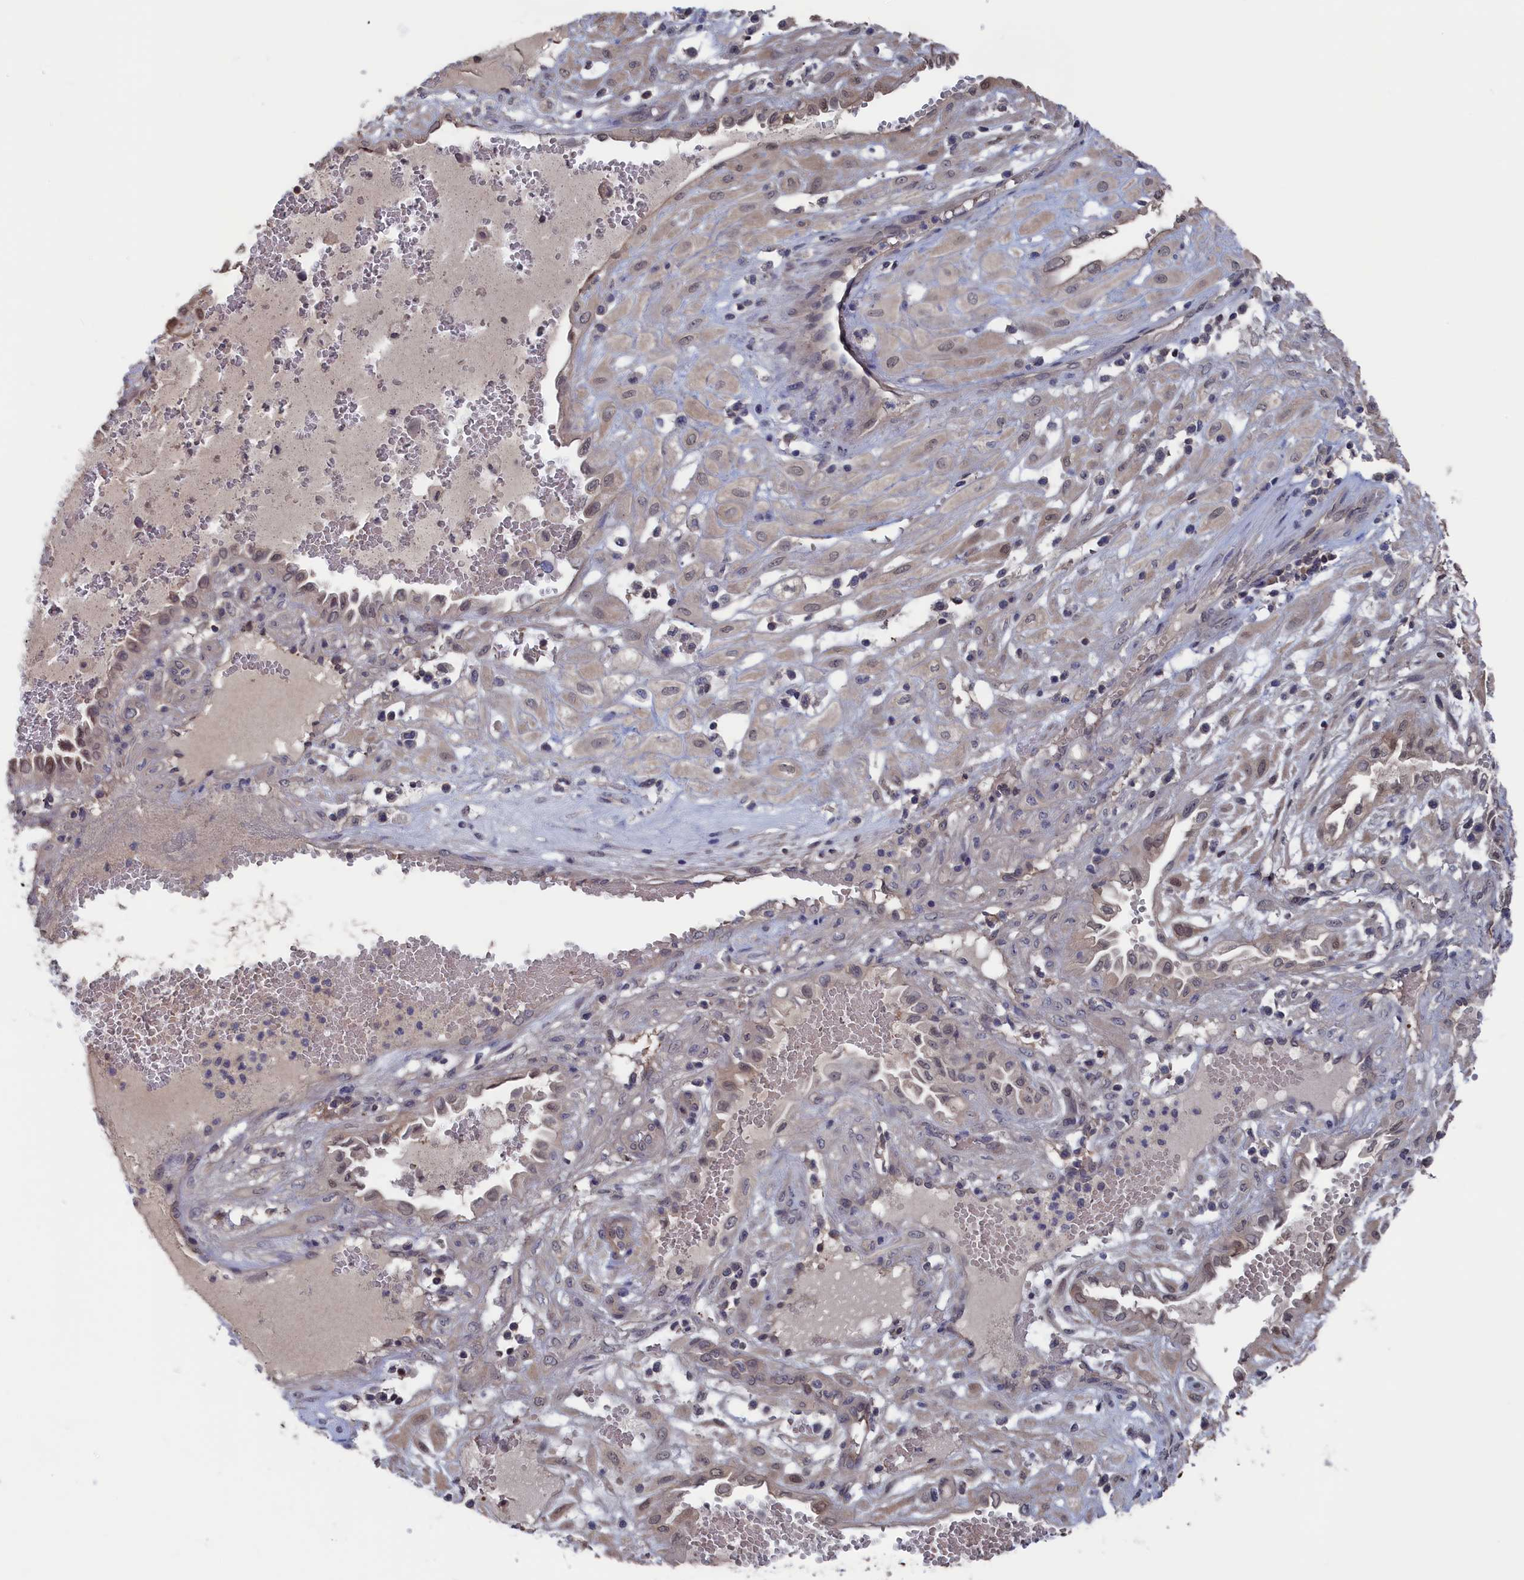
{"staining": {"intensity": "negative", "quantity": "none", "location": "none"}, "tissue": "cervical cancer", "cell_type": "Tumor cells", "image_type": "cancer", "snomed": [{"axis": "morphology", "description": "Squamous cell carcinoma, NOS"}, {"axis": "topography", "description": "Cervix"}], "caption": "High power microscopy micrograph of an immunohistochemistry (IHC) image of cervical cancer (squamous cell carcinoma), revealing no significant staining in tumor cells.", "gene": "NUTF2", "patient": {"sex": "female", "age": 36}}